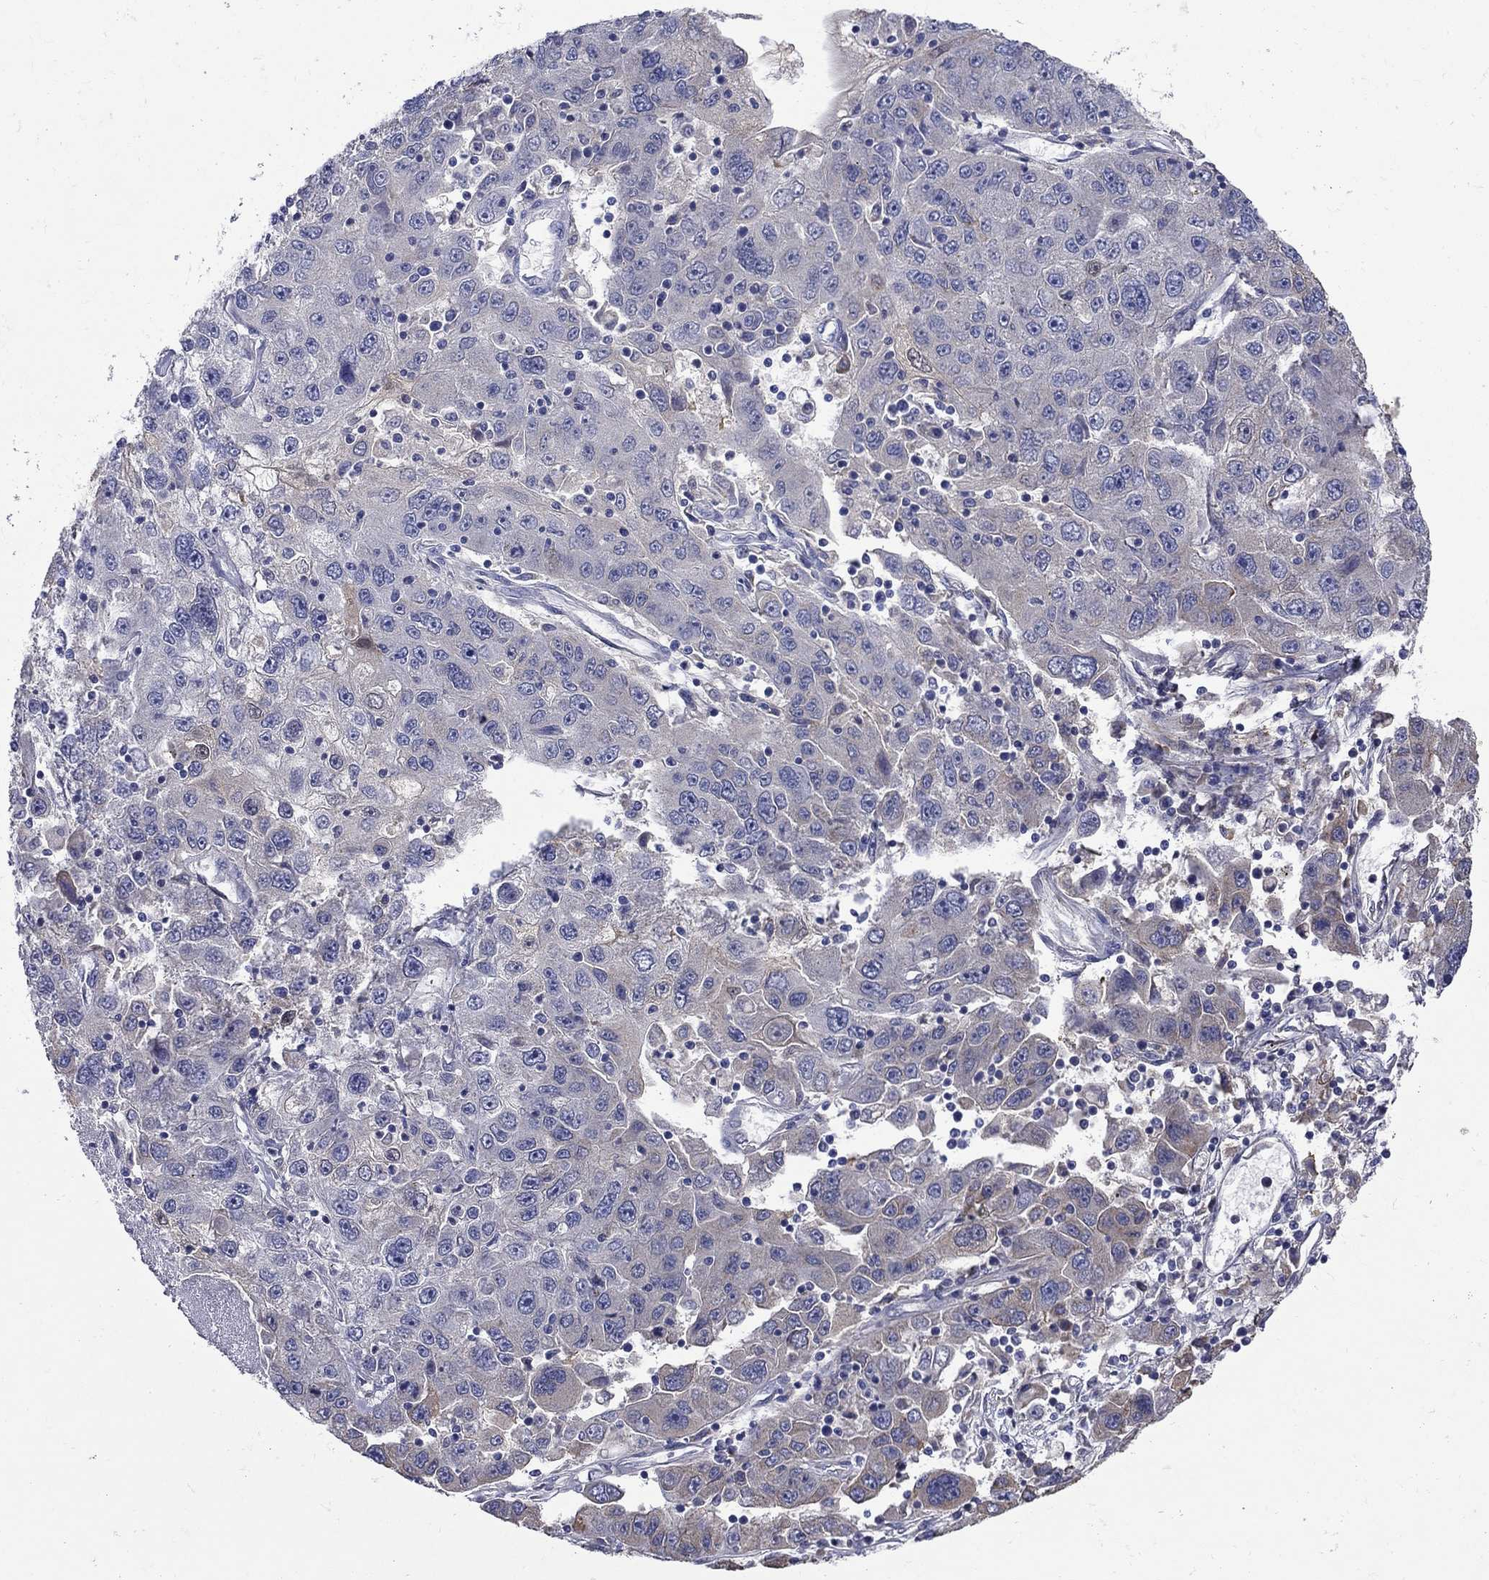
{"staining": {"intensity": "negative", "quantity": "none", "location": "none"}, "tissue": "stomach cancer", "cell_type": "Tumor cells", "image_type": "cancer", "snomed": [{"axis": "morphology", "description": "Adenocarcinoma, NOS"}, {"axis": "topography", "description": "Stomach"}], "caption": "DAB immunohistochemical staining of stomach cancer (adenocarcinoma) displays no significant positivity in tumor cells. (Brightfield microscopy of DAB immunohistochemistry at high magnification).", "gene": "SULT2B1", "patient": {"sex": "male", "age": 56}}